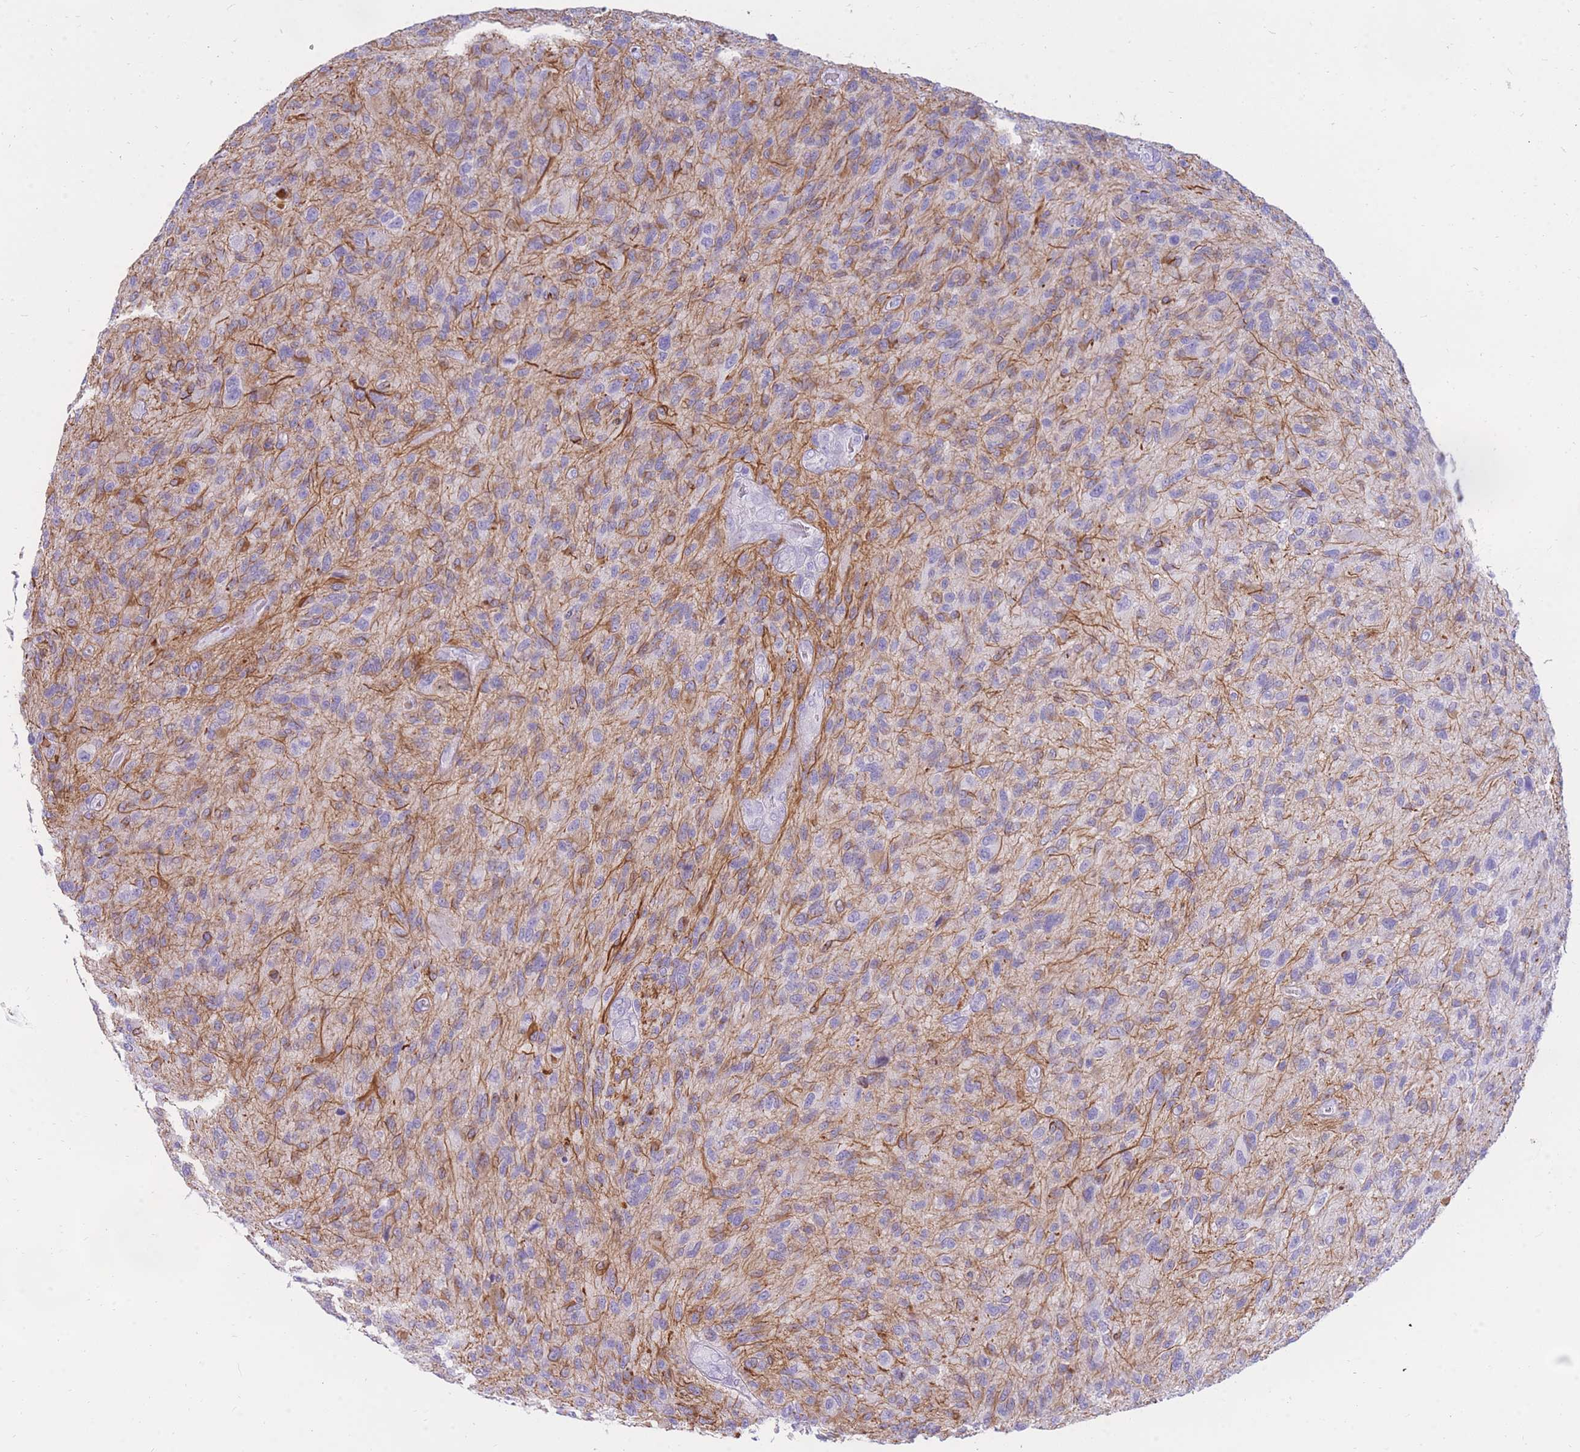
{"staining": {"intensity": "negative", "quantity": "none", "location": "none"}, "tissue": "glioma", "cell_type": "Tumor cells", "image_type": "cancer", "snomed": [{"axis": "morphology", "description": "Glioma, malignant, High grade"}, {"axis": "topography", "description": "Brain"}], "caption": "Tumor cells show no significant expression in glioma.", "gene": "NKX1-2", "patient": {"sex": "male", "age": 47}}